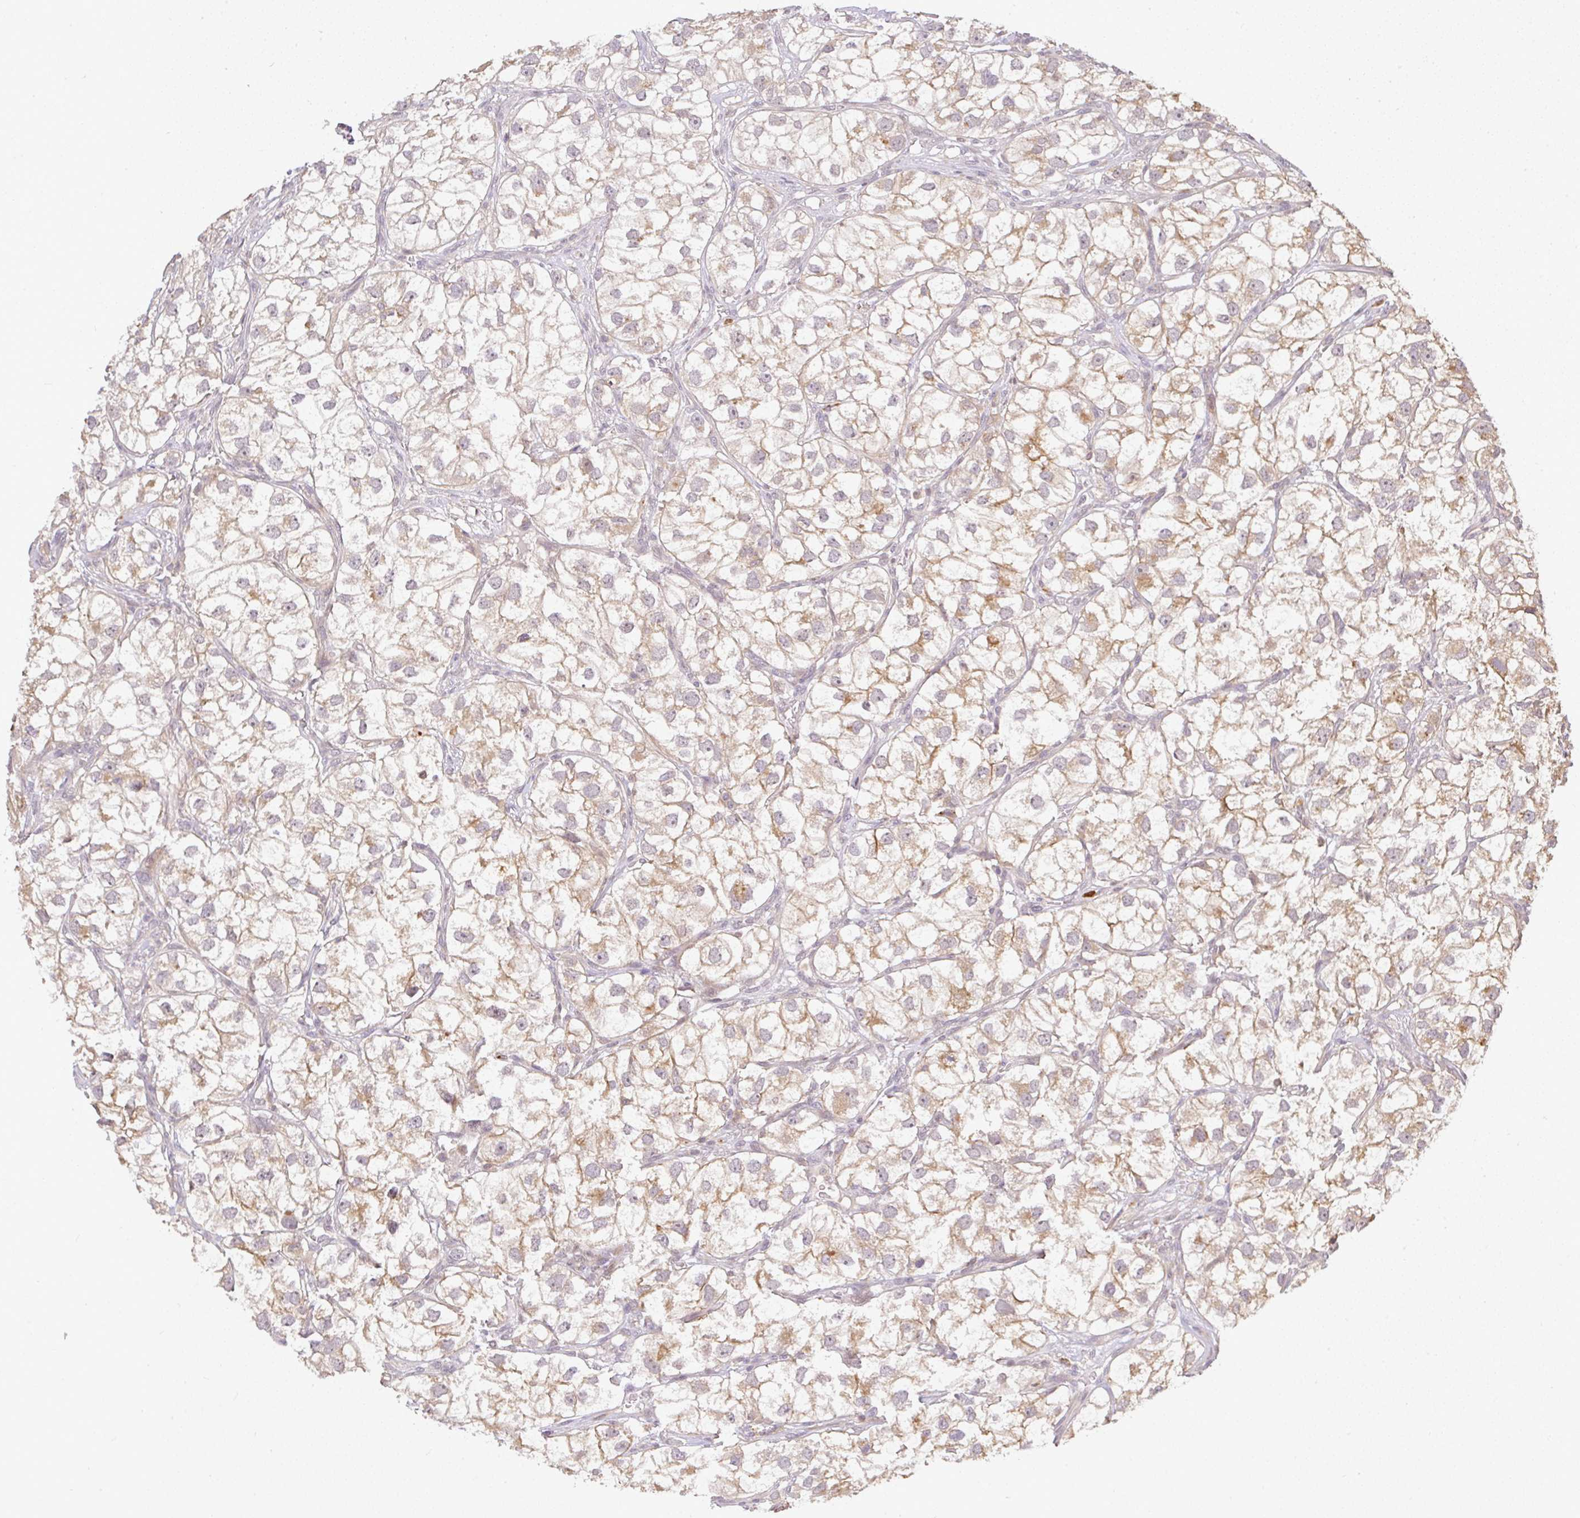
{"staining": {"intensity": "weak", "quantity": "25%-75%", "location": "cytoplasmic/membranous"}, "tissue": "renal cancer", "cell_type": "Tumor cells", "image_type": "cancer", "snomed": [{"axis": "morphology", "description": "Adenocarcinoma, NOS"}, {"axis": "topography", "description": "Kidney"}], "caption": "Protein staining demonstrates weak cytoplasmic/membranous expression in about 25%-75% of tumor cells in renal cancer. (Stains: DAB in brown, nuclei in blue, Microscopy: brightfield microscopy at high magnification).", "gene": "FAM153A", "patient": {"sex": "male", "age": 59}}